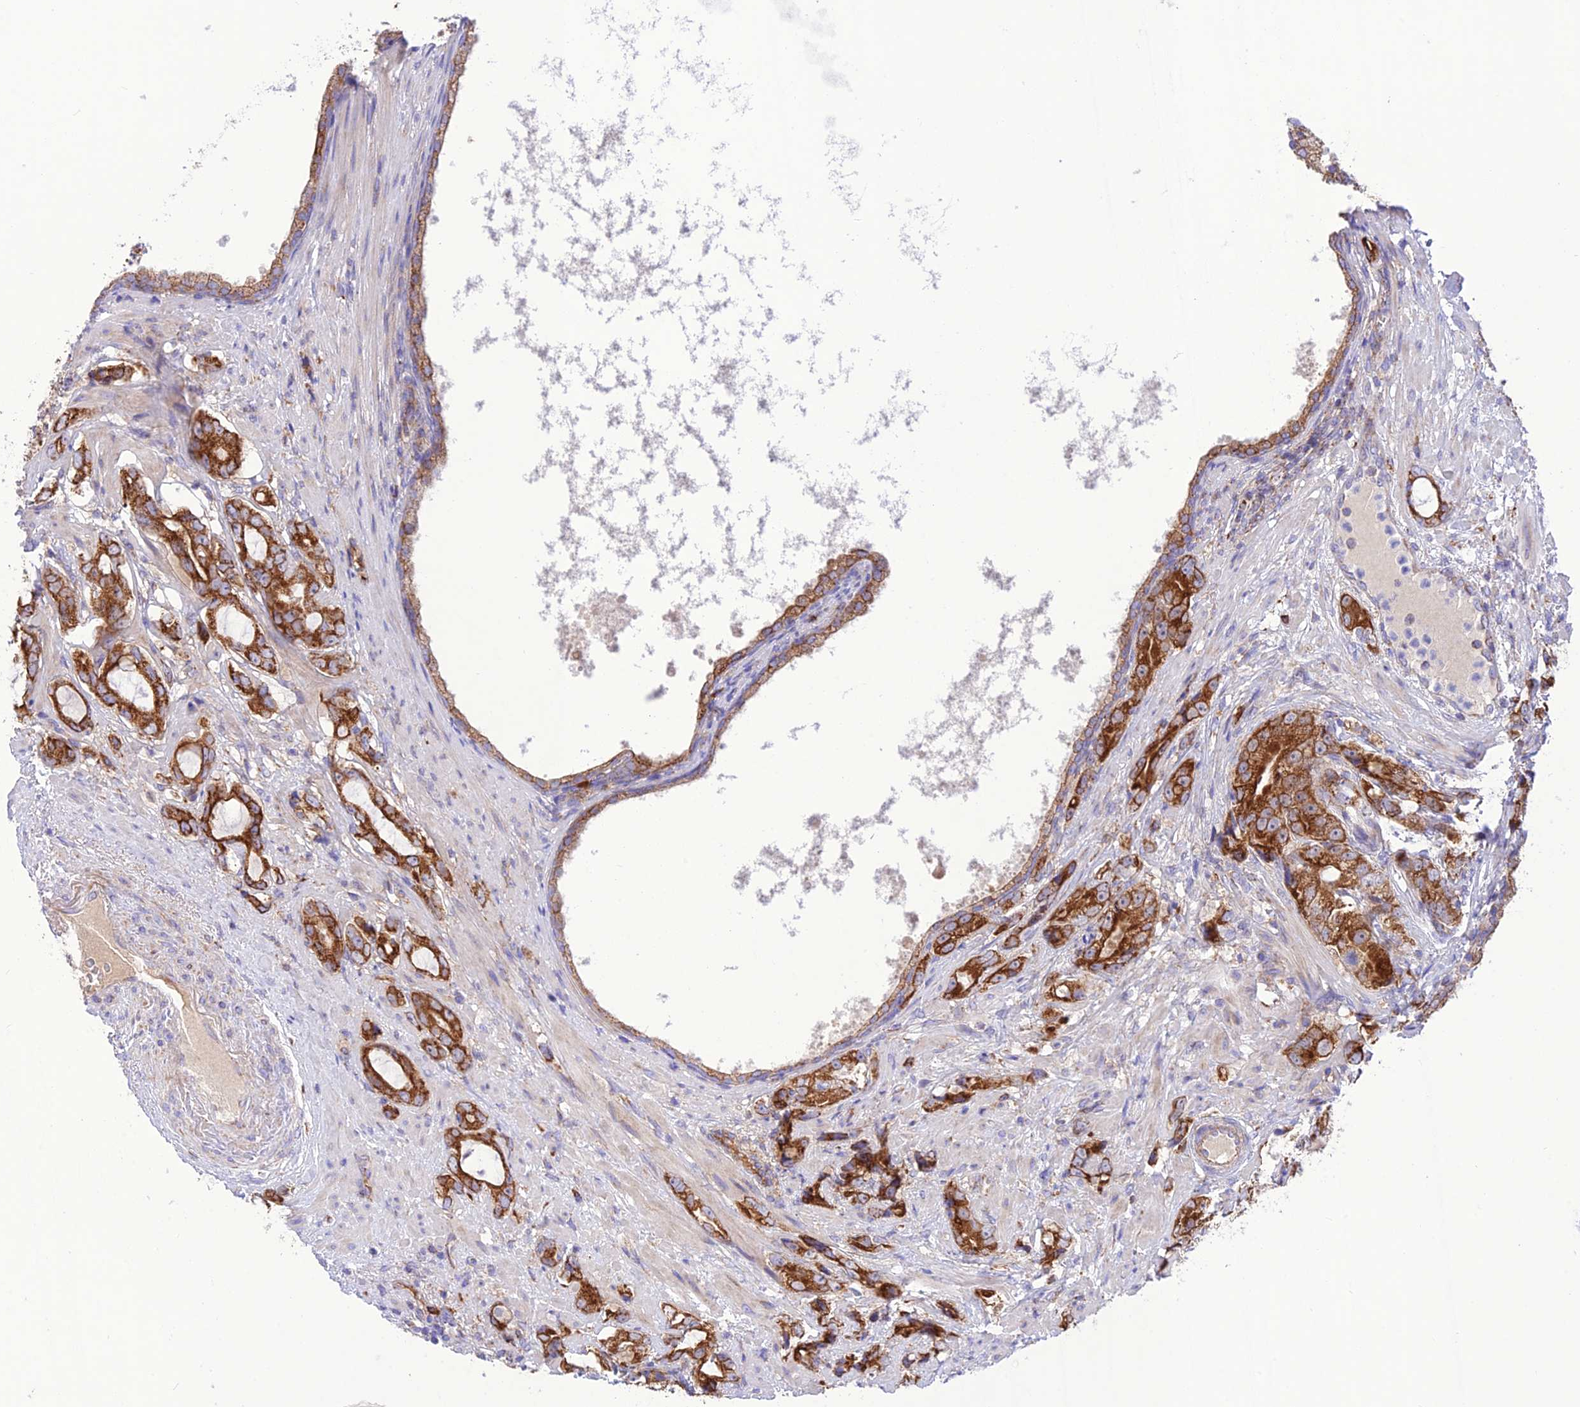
{"staining": {"intensity": "strong", "quantity": ">75%", "location": "cytoplasmic/membranous"}, "tissue": "prostate cancer", "cell_type": "Tumor cells", "image_type": "cancer", "snomed": [{"axis": "morphology", "description": "Adenocarcinoma, High grade"}, {"axis": "topography", "description": "Prostate"}], "caption": "This is an image of immunohistochemistry (IHC) staining of prostate adenocarcinoma (high-grade), which shows strong positivity in the cytoplasmic/membranous of tumor cells.", "gene": "UAP1L1", "patient": {"sex": "male", "age": 75}}